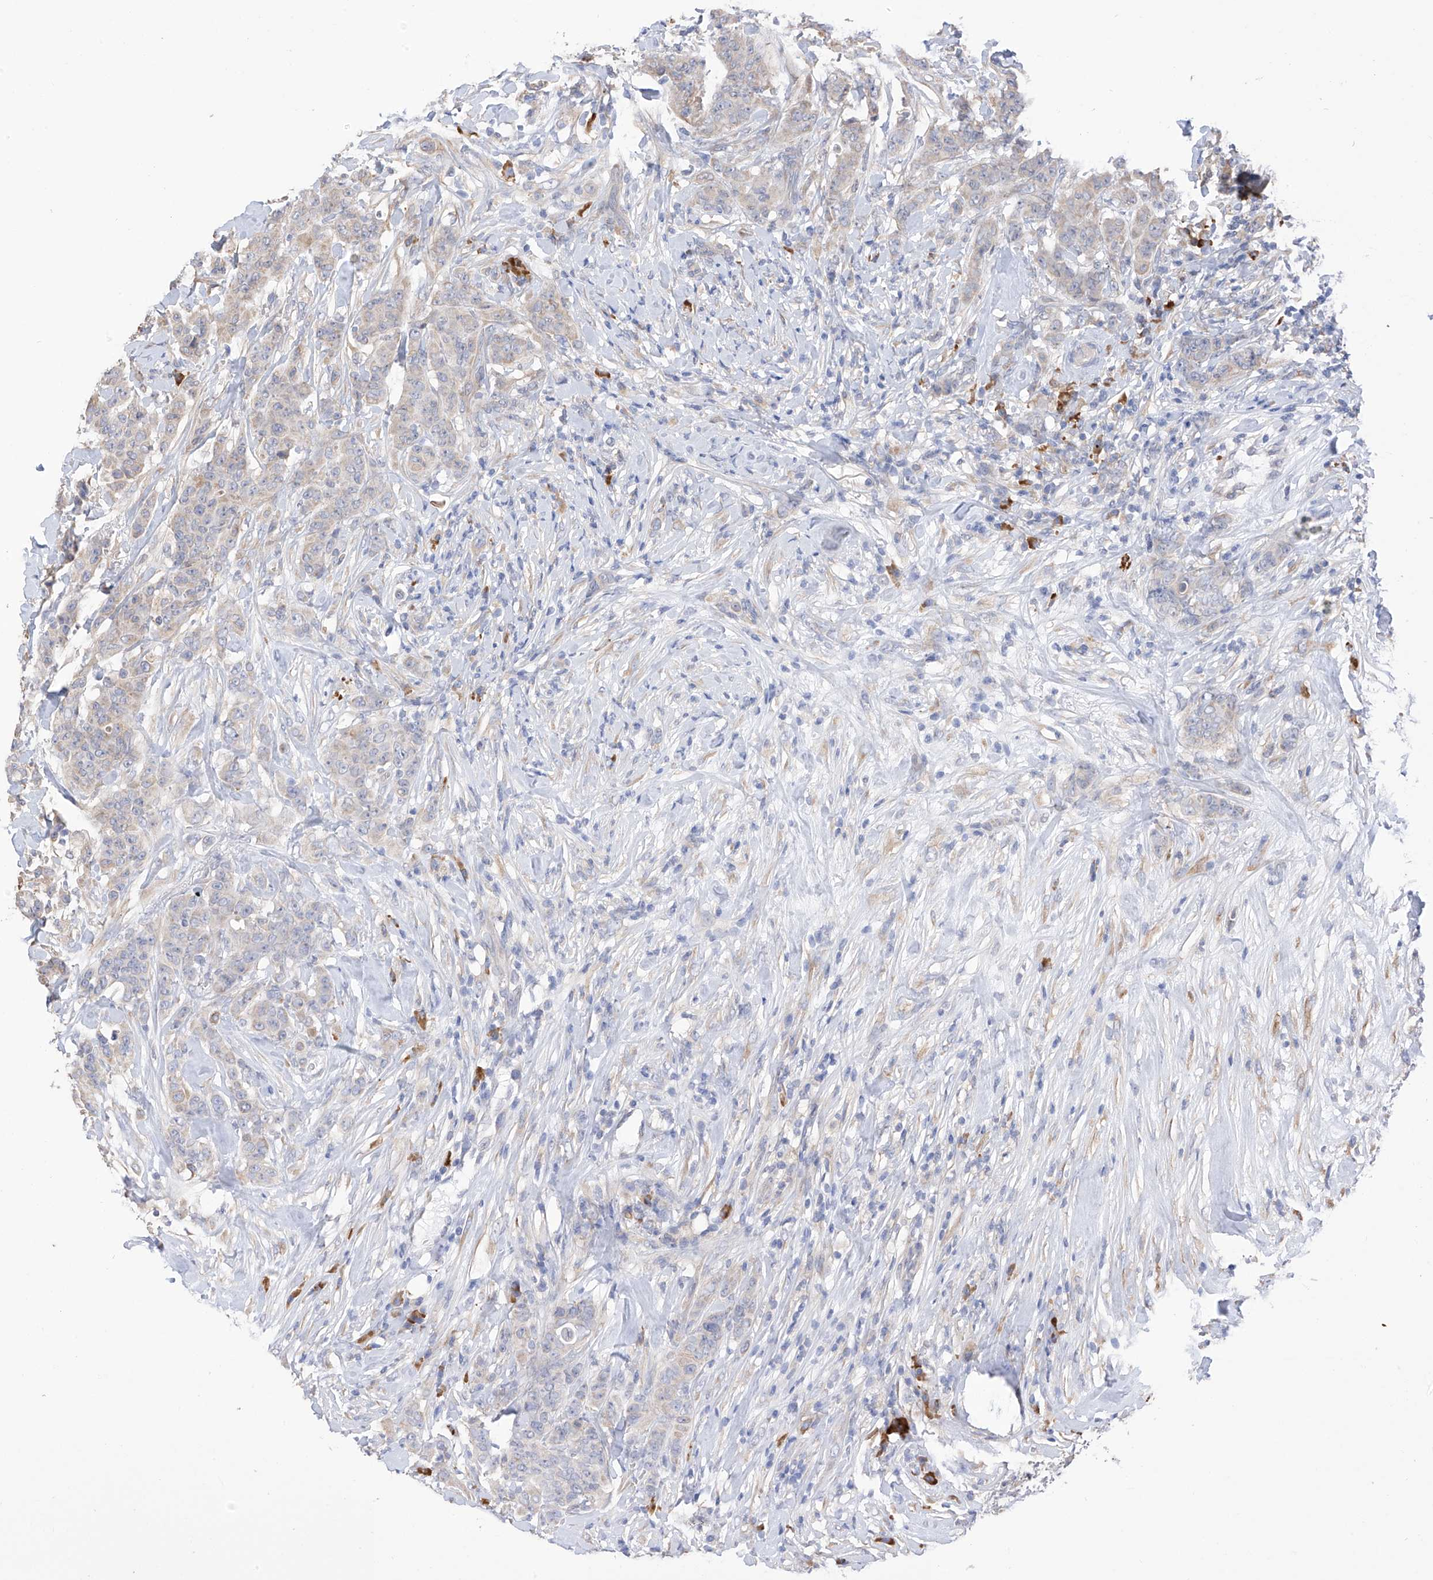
{"staining": {"intensity": "weak", "quantity": "<25%", "location": "cytoplasmic/membranous"}, "tissue": "breast cancer", "cell_type": "Tumor cells", "image_type": "cancer", "snomed": [{"axis": "morphology", "description": "Duct carcinoma"}, {"axis": "topography", "description": "Breast"}], "caption": "An image of breast cancer stained for a protein exhibits no brown staining in tumor cells.", "gene": "REC8", "patient": {"sex": "female", "age": 40}}